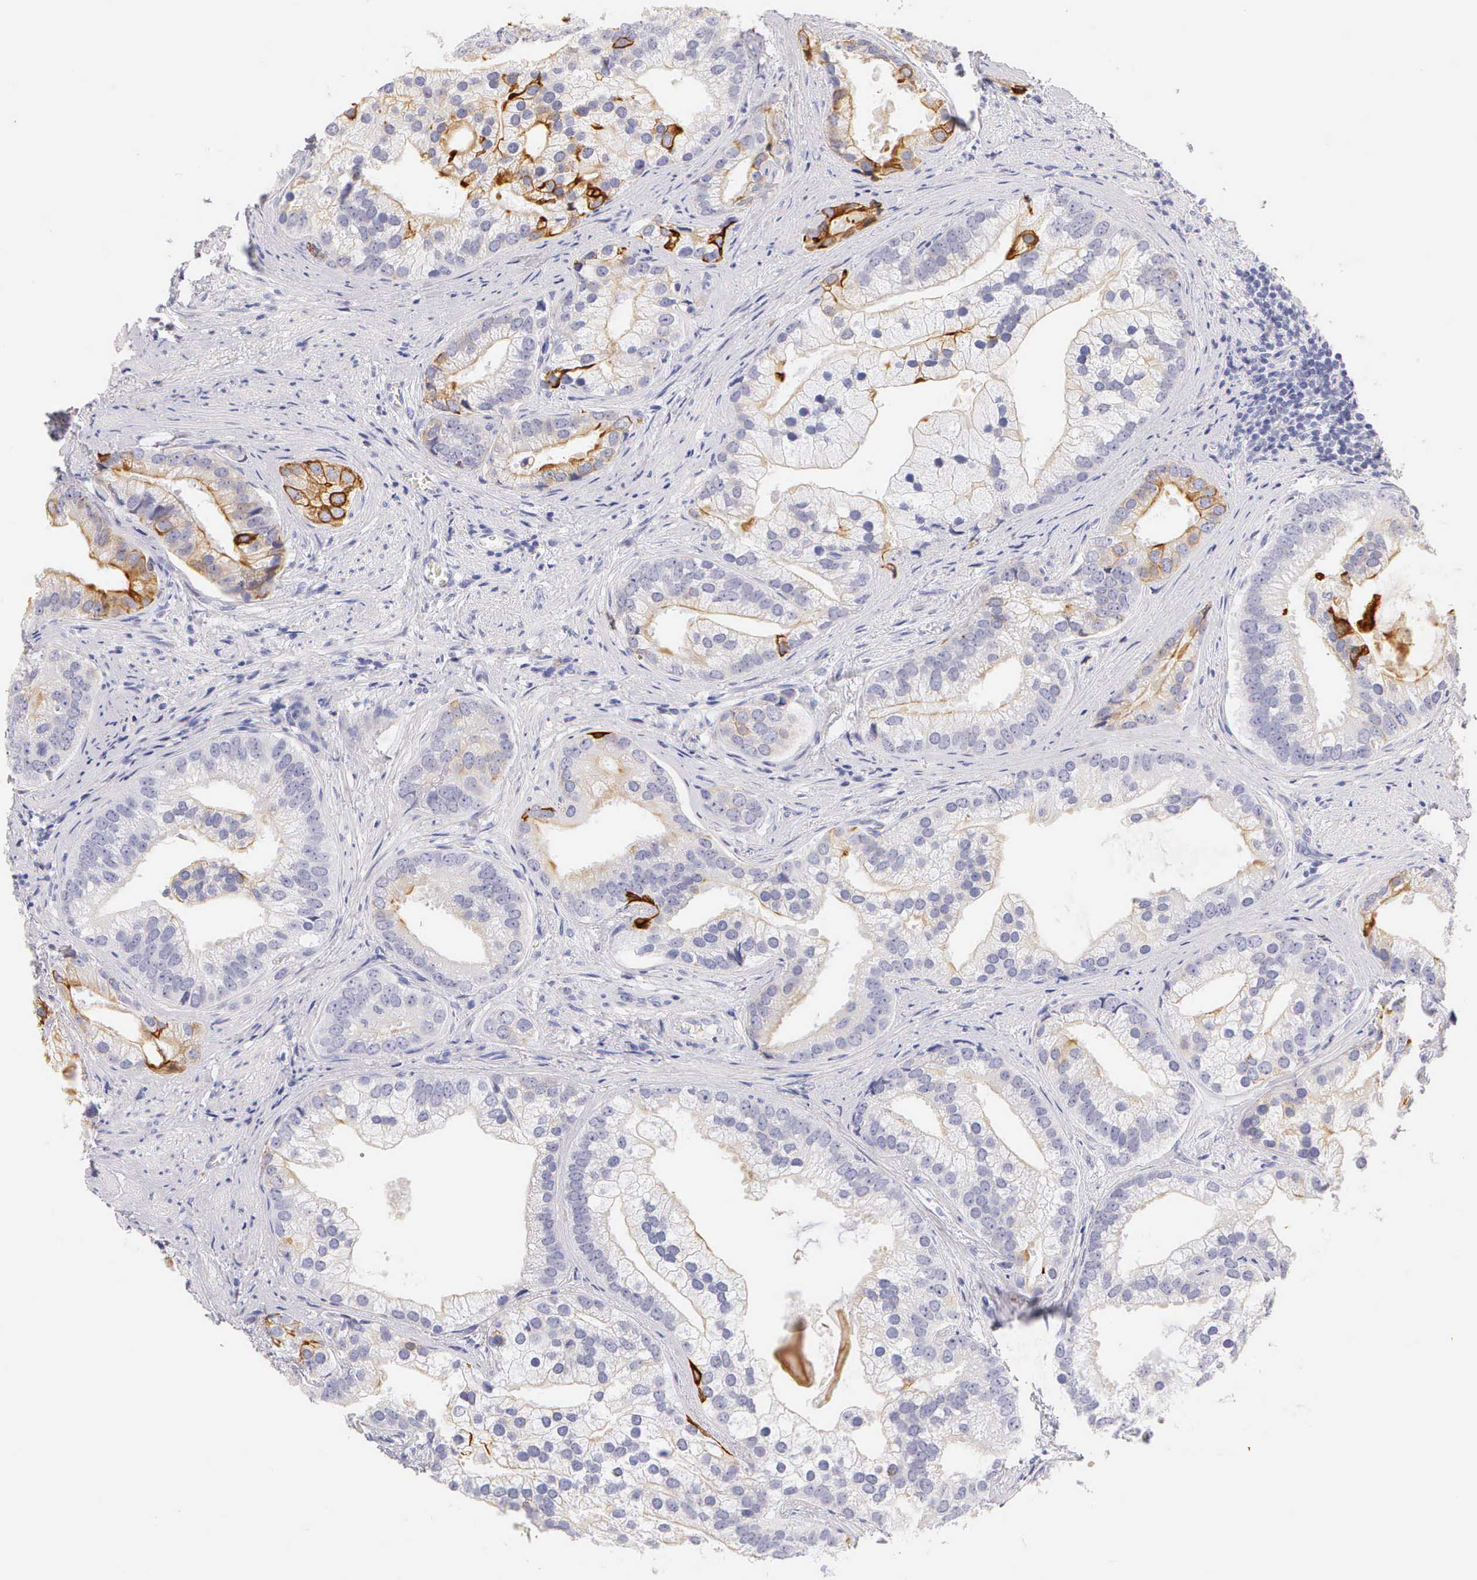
{"staining": {"intensity": "moderate", "quantity": "<25%", "location": "cytoplasmic/membranous"}, "tissue": "prostate cancer", "cell_type": "Tumor cells", "image_type": "cancer", "snomed": [{"axis": "morphology", "description": "Adenocarcinoma, Low grade"}, {"axis": "topography", "description": "Prostate"}], "caption": "Protein analysis of prostate adenocarcinoma (low-grade) tissue exhibits moderate cytoplasmic/membranous staining in approximately <25% of tumor cells. The staining was performed using DAB (3,3'-diaminobenzidine), with brown indicating positive protein expression. Nuclei are stained blue with hematoxylin.", "gene": "KRT17", "patient": {"sex": "male", "age": 71}}